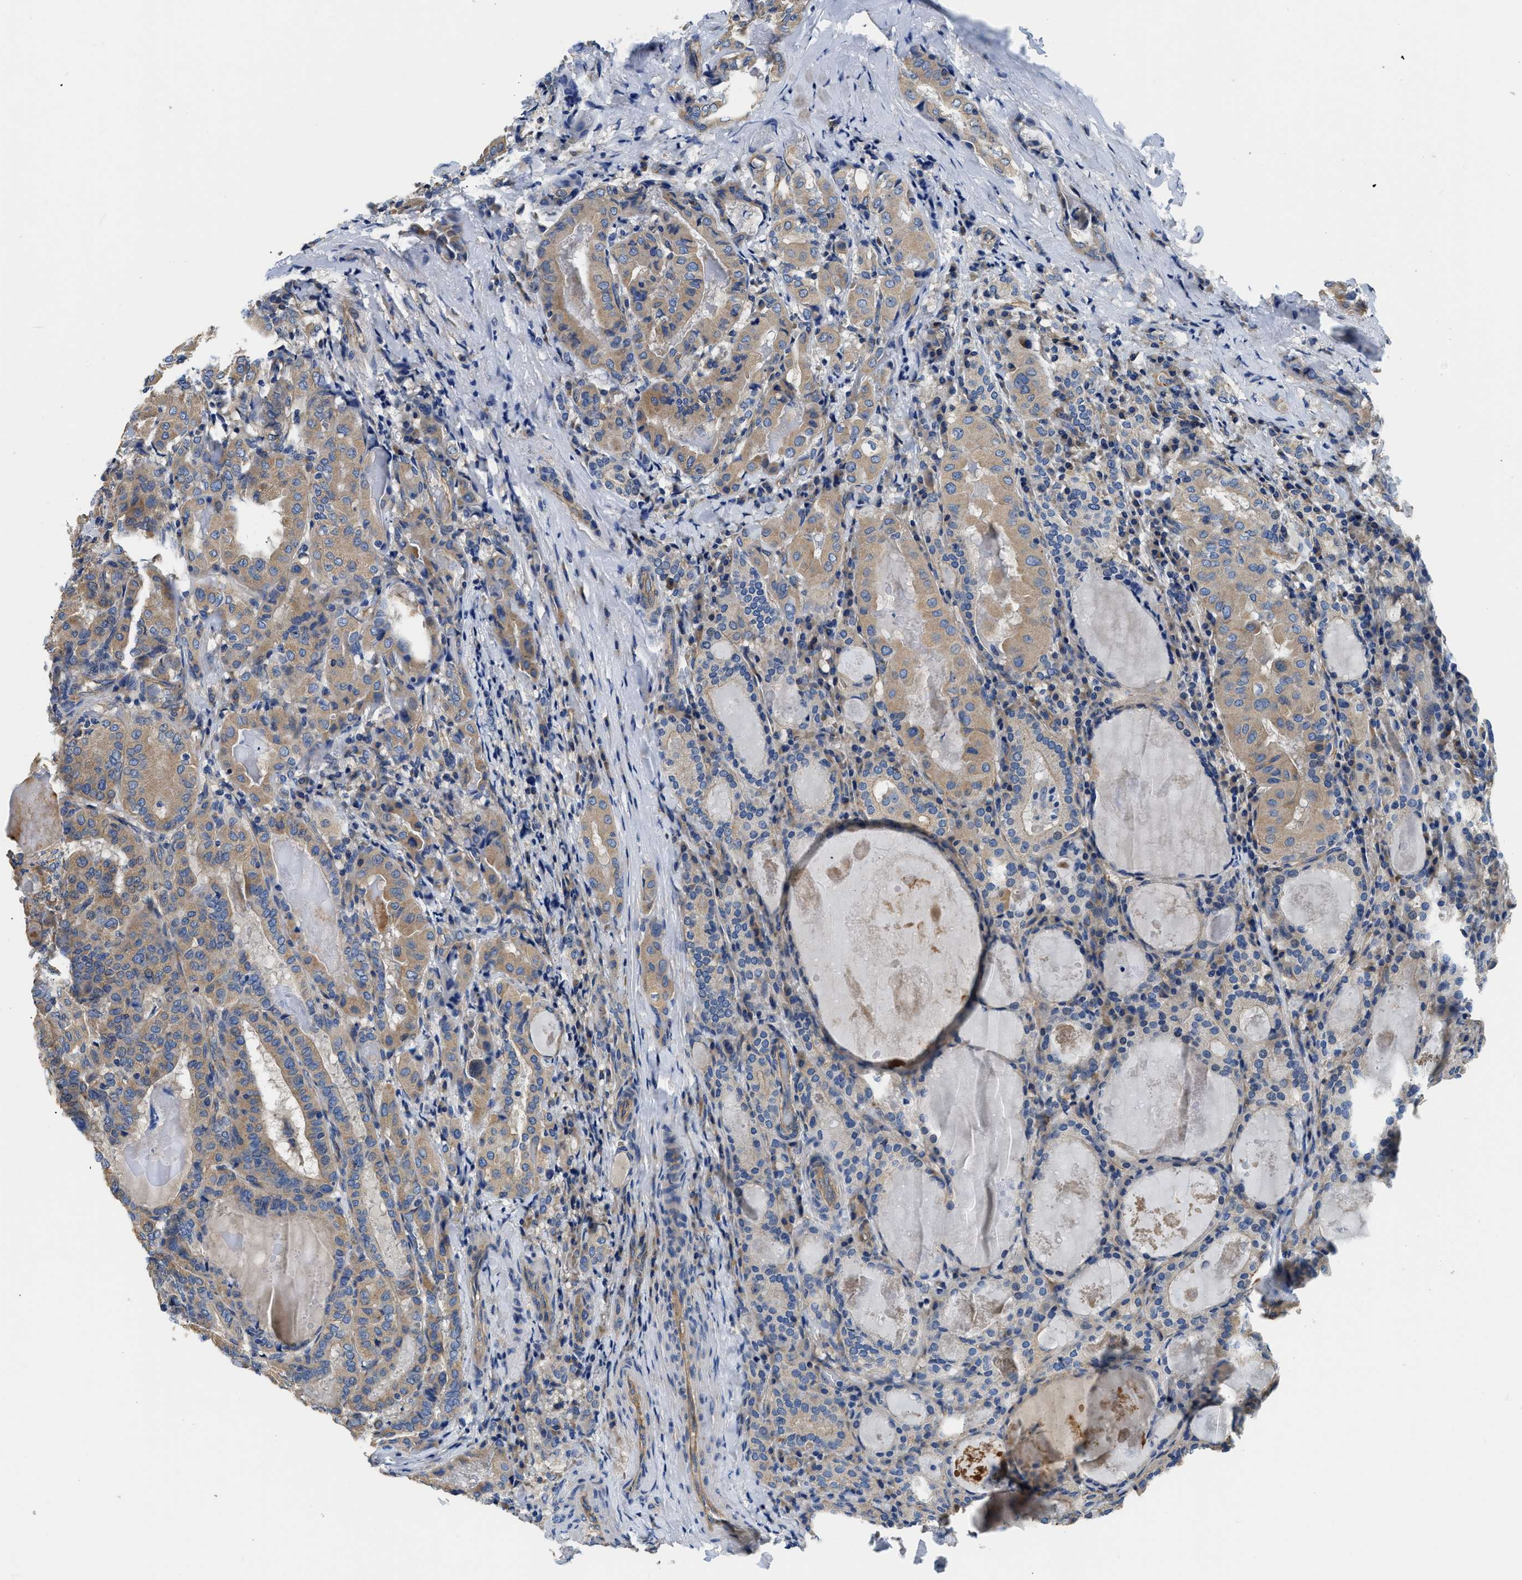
{"staining": {"intensity": "moderate", "quantity": ">75%", "location": "cytoplasmic/membranous"}, "tissue": "thyroid cancer", "cell_type": "Tumor cells", "image_type": "cancer", "snomed": [{"axis": "morphology", "description": "Papillary adenocarcinoma, NOS"}, {"axis": "topography", "description": "Thyroid gland"}], "caption": "Protein staining demonstrates moderate cytoplasmic/membranous positivity in approximately >75% of tumor cells in papillary adenocarcinoma (thyroid). (DAB IHC, brown staining for protein, blue staining for nuclei).", "gene": "CSDE1", "patient": {"sex": "female", "age": 42}}